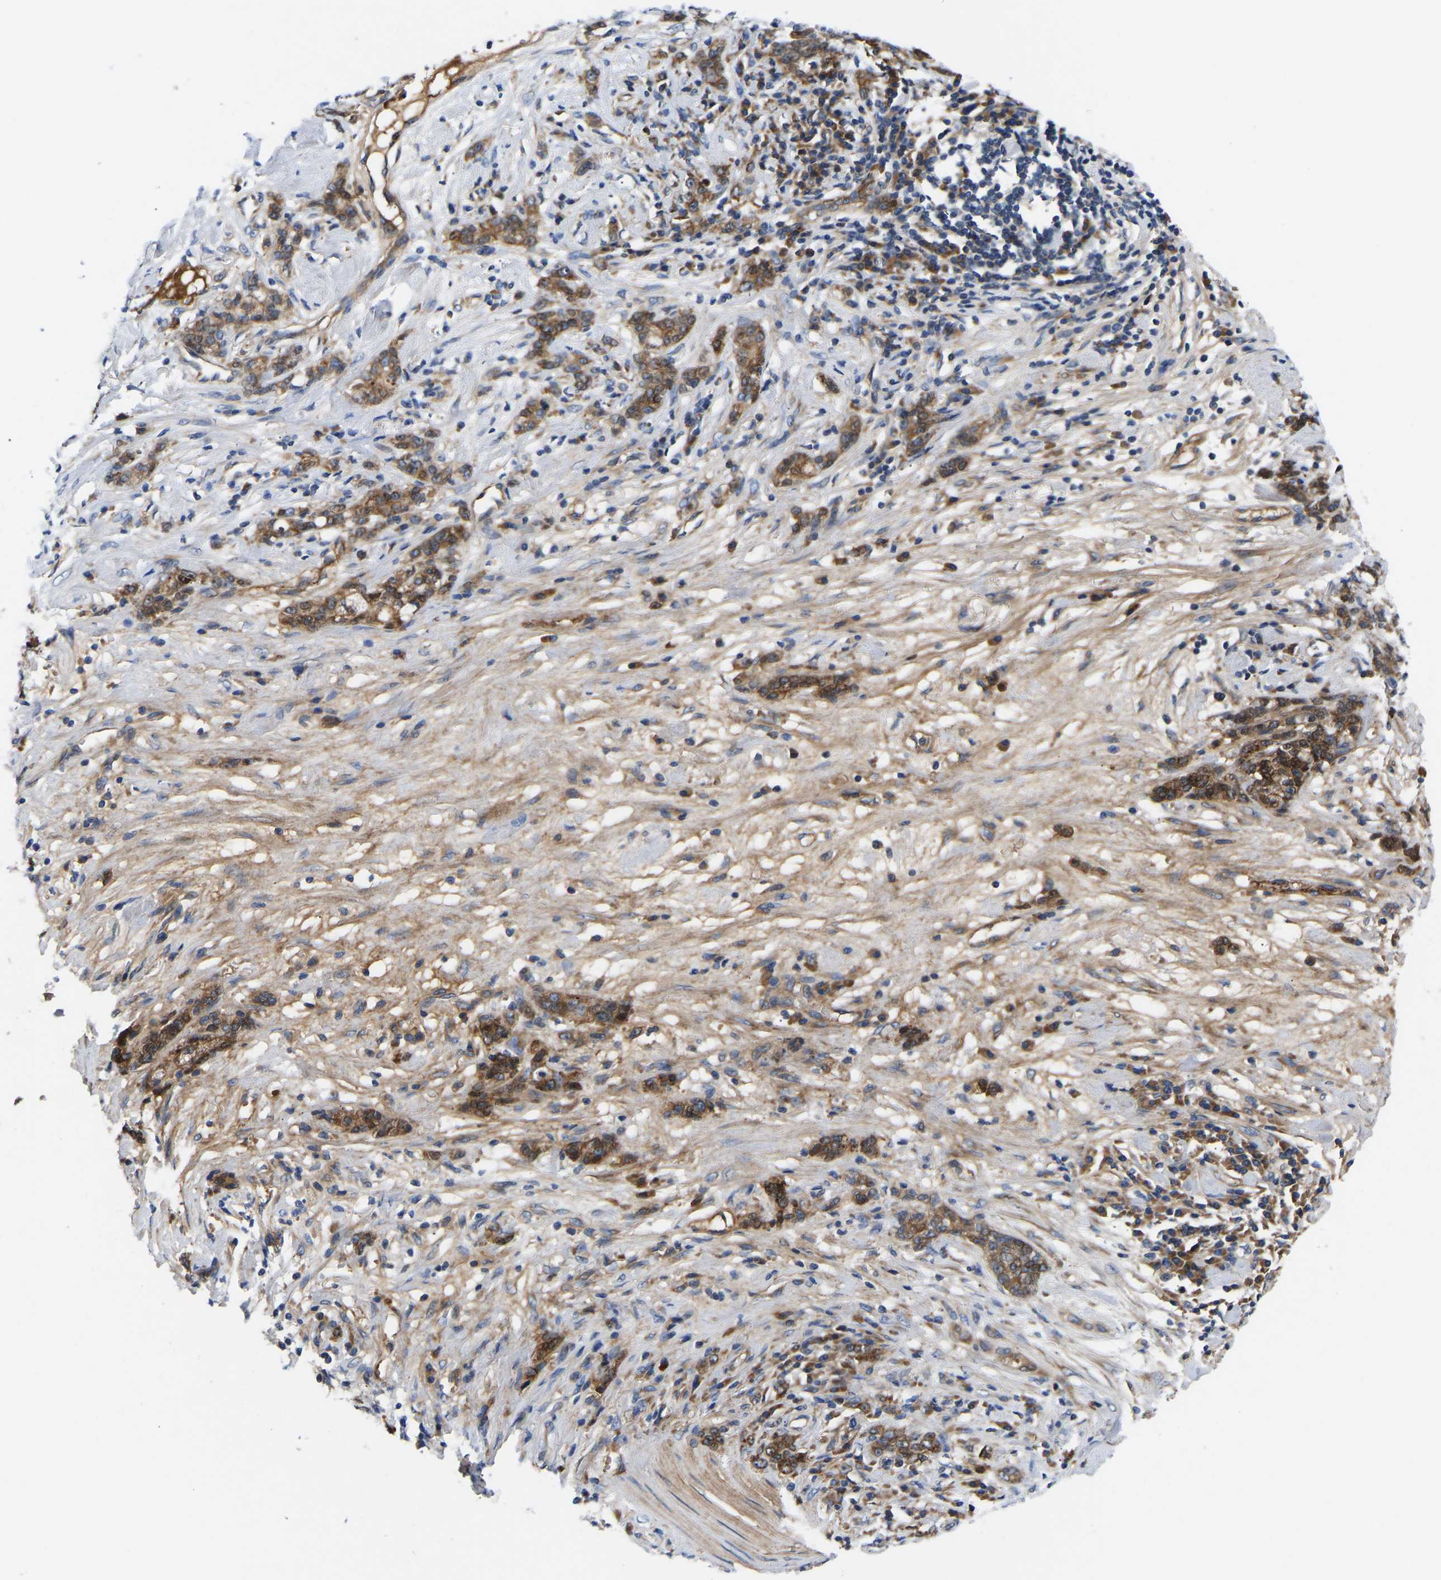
{"staining": {"intensity": "moderate", "quantity": ">75%", "location": "cytoplasmic/membranous"}, "tissue": "stomach cancer", "cell_type": "Tumor cells", "image_type": "cancer", "snomed": [{"axis": "morphology", "description": "Adenocarcinoma, NOS"}, {"axis": "topography", "description": "Stomach, lower"}], "caption": "Immunohistochemical staining of human adenocarcinoma (stomach) displays medium levels of moderate cytoplasmic/membranous positivity in about >75% of tumor cells.", "gene": "AIMP2", "patient": {"sex": "male", "age": 88}}